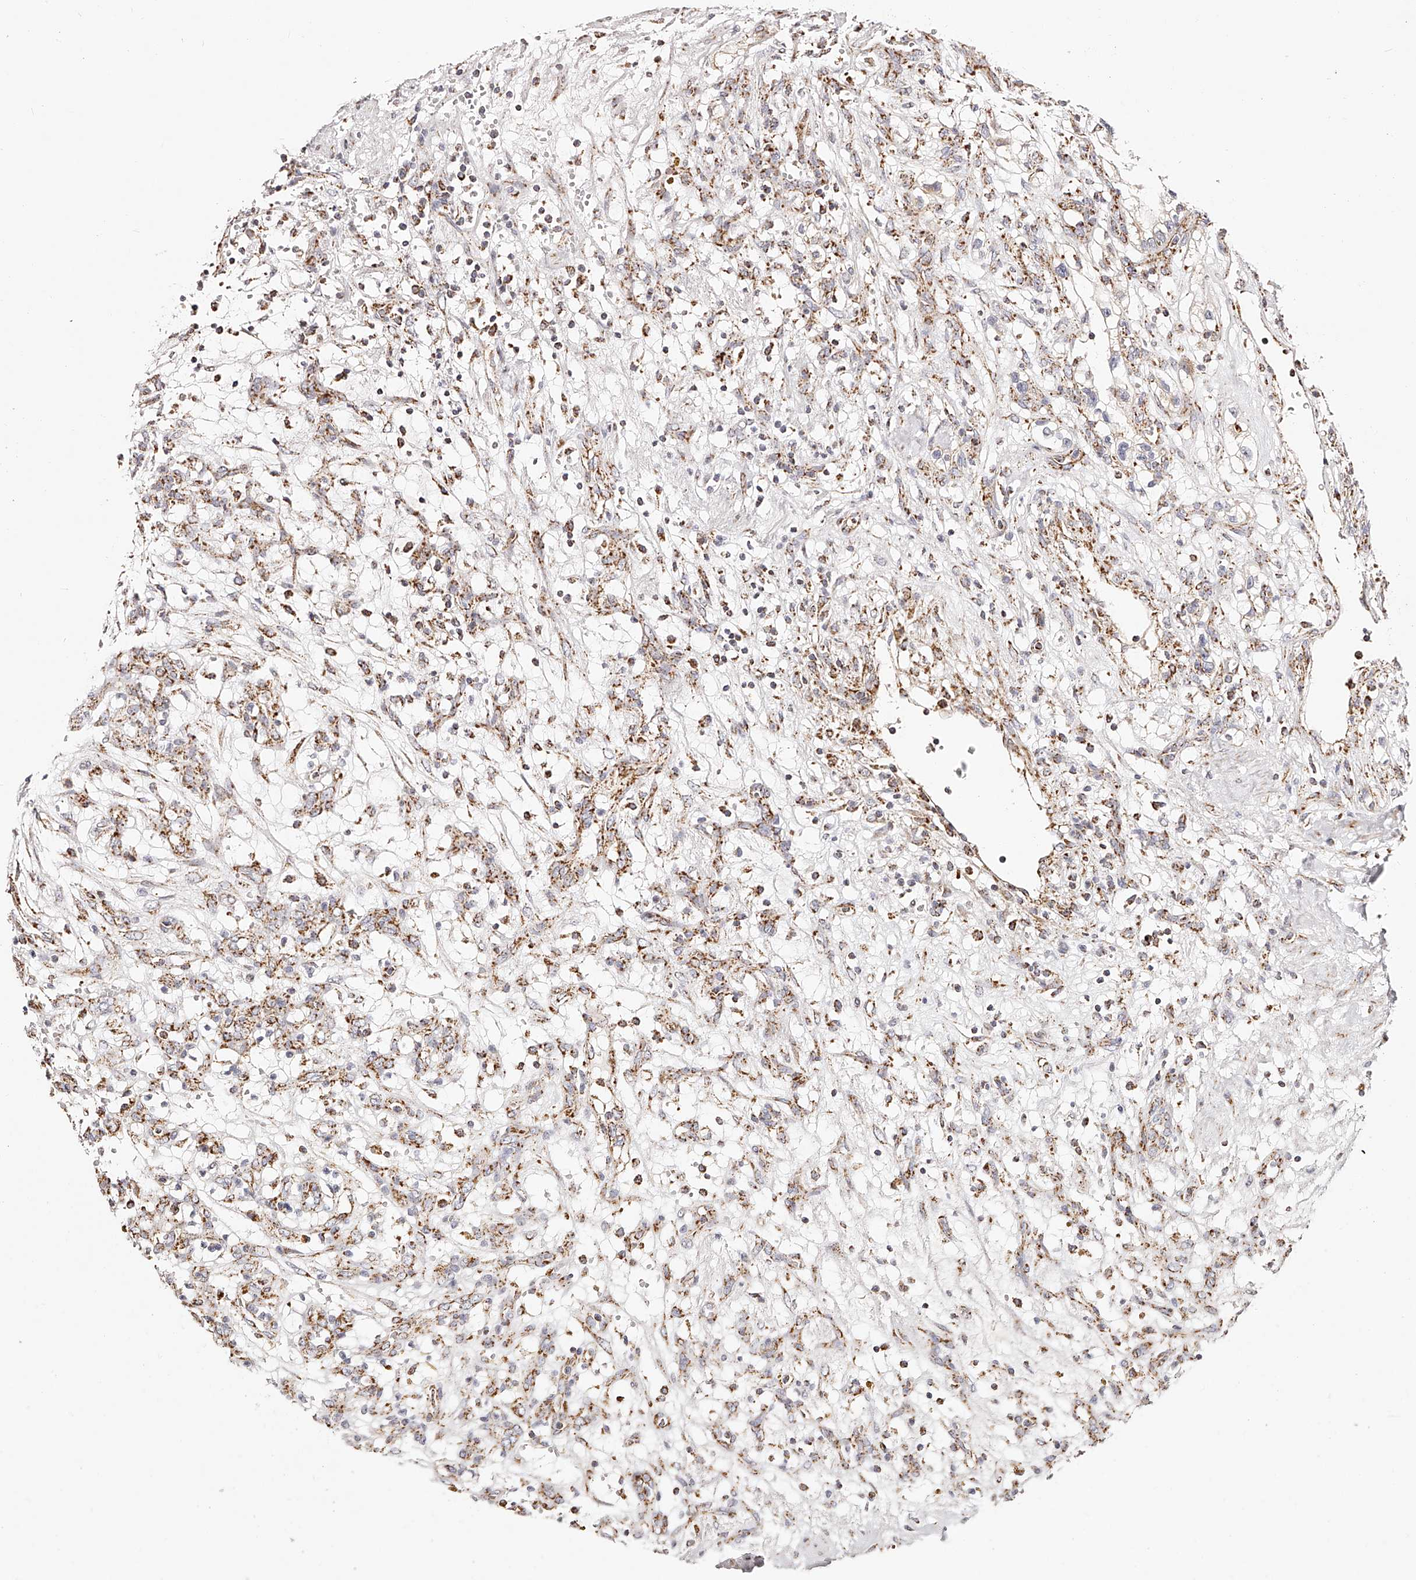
{"staining": {"intensity": "moderate", "quantity": "25%-75%", "location": "cytoplasmic/membranous"}, "tissue": "renal cancer", "cell_type": "Tumor cells", "image_type": "cancer", "snomed": [{"axis": "morphology", "description": "Adenocarcinoma, NOS"}, {"axis": "topography", "description": "Kidney"}], "caption": "Brown immunohistochemical staining in adenocarcinoma (renal) reveals moderate cytoplasmic/membranous staining in about 25%-75% of tumor cells.", "gene": "NDUFV3", "patient": {"sex": "female", "age": 57}}